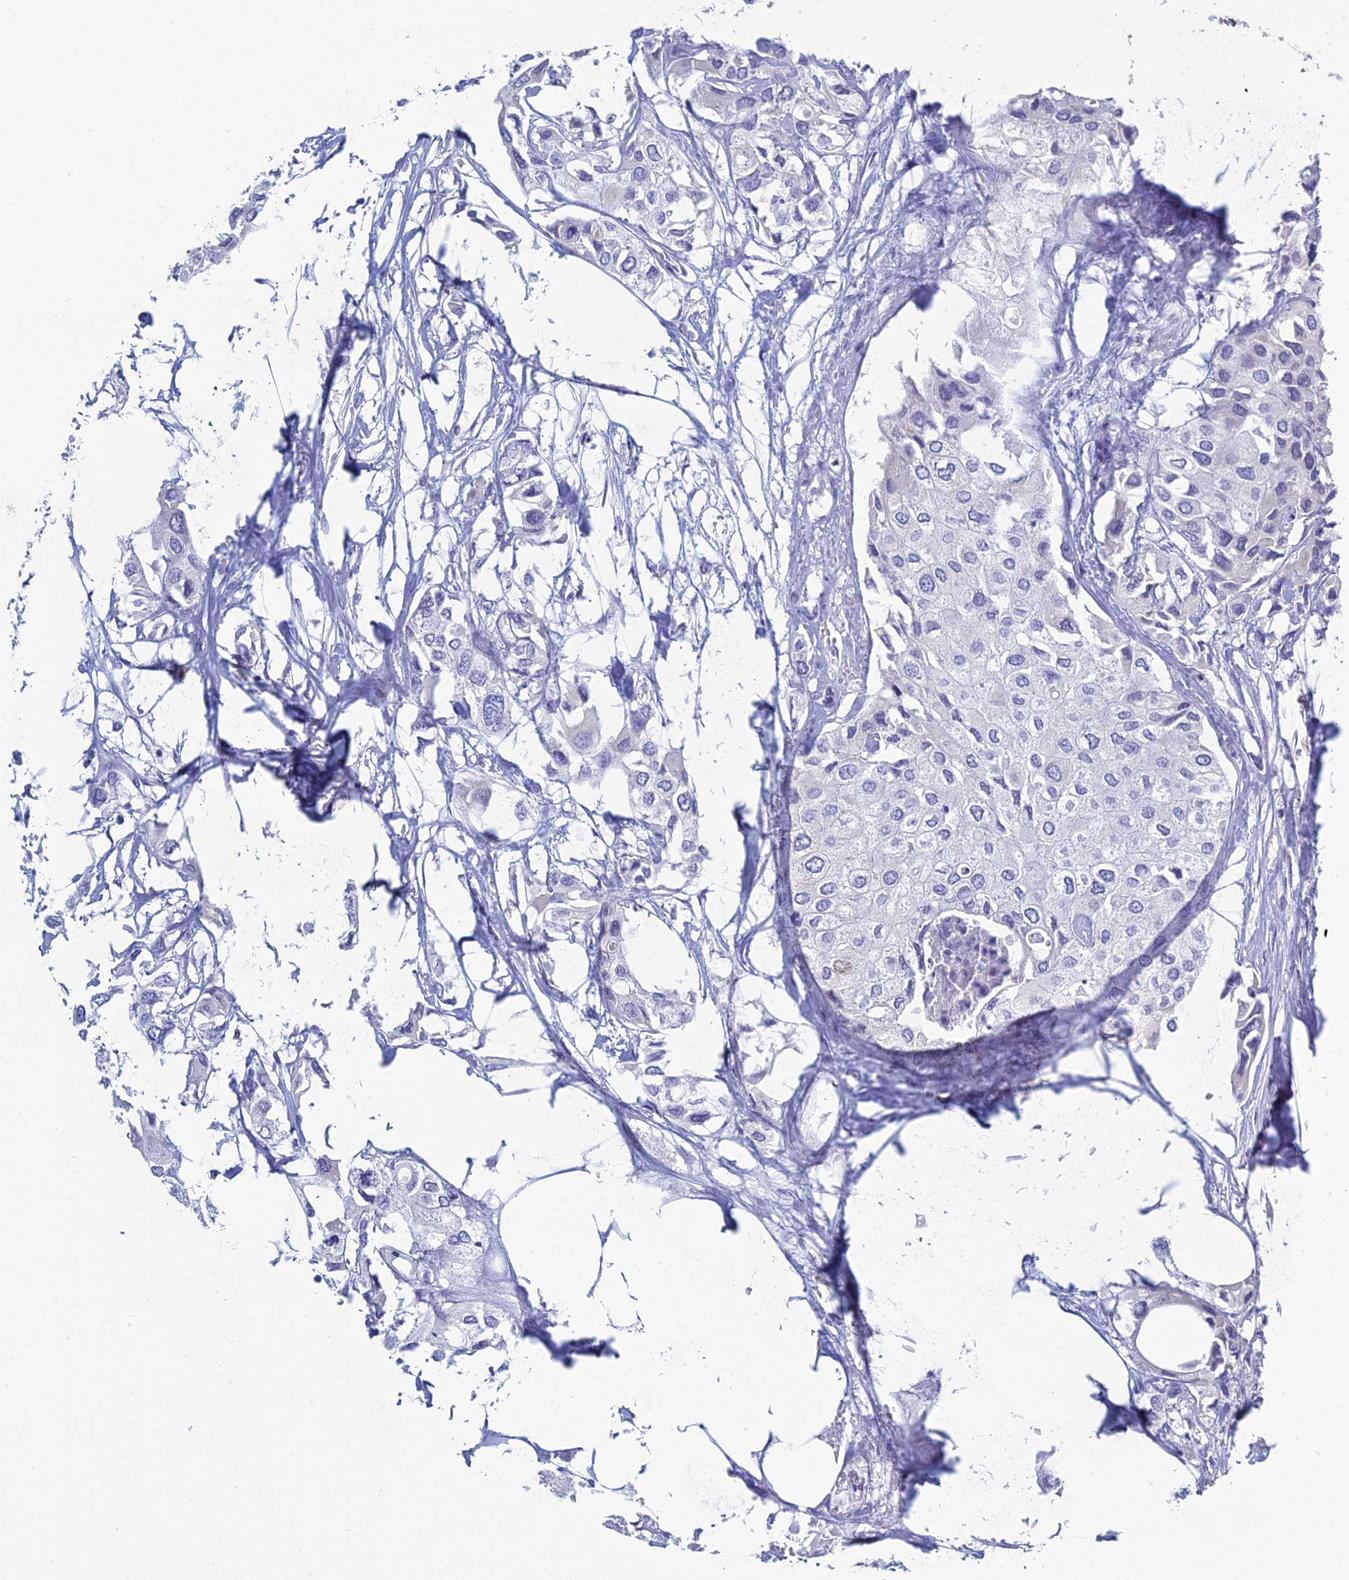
{"staining": {"intensity": "negative", "quantity": "none", "location": "none"}, "tissue": "urothelial cancer", "cell_type": "Tumor cells", "image_type": "cancer", "snomed": [{"axis": "morphology", "description": "Urothelial carcinoma, High grade"}, {"axis": "topography", "description": "Urinary bladder"}], "caption": "This is an IHC photomicrograph of urothelial cancer. There is no expression in tumor cells.", "gene": "MUC13", "patient": {"sex": "male", "age": 64}}